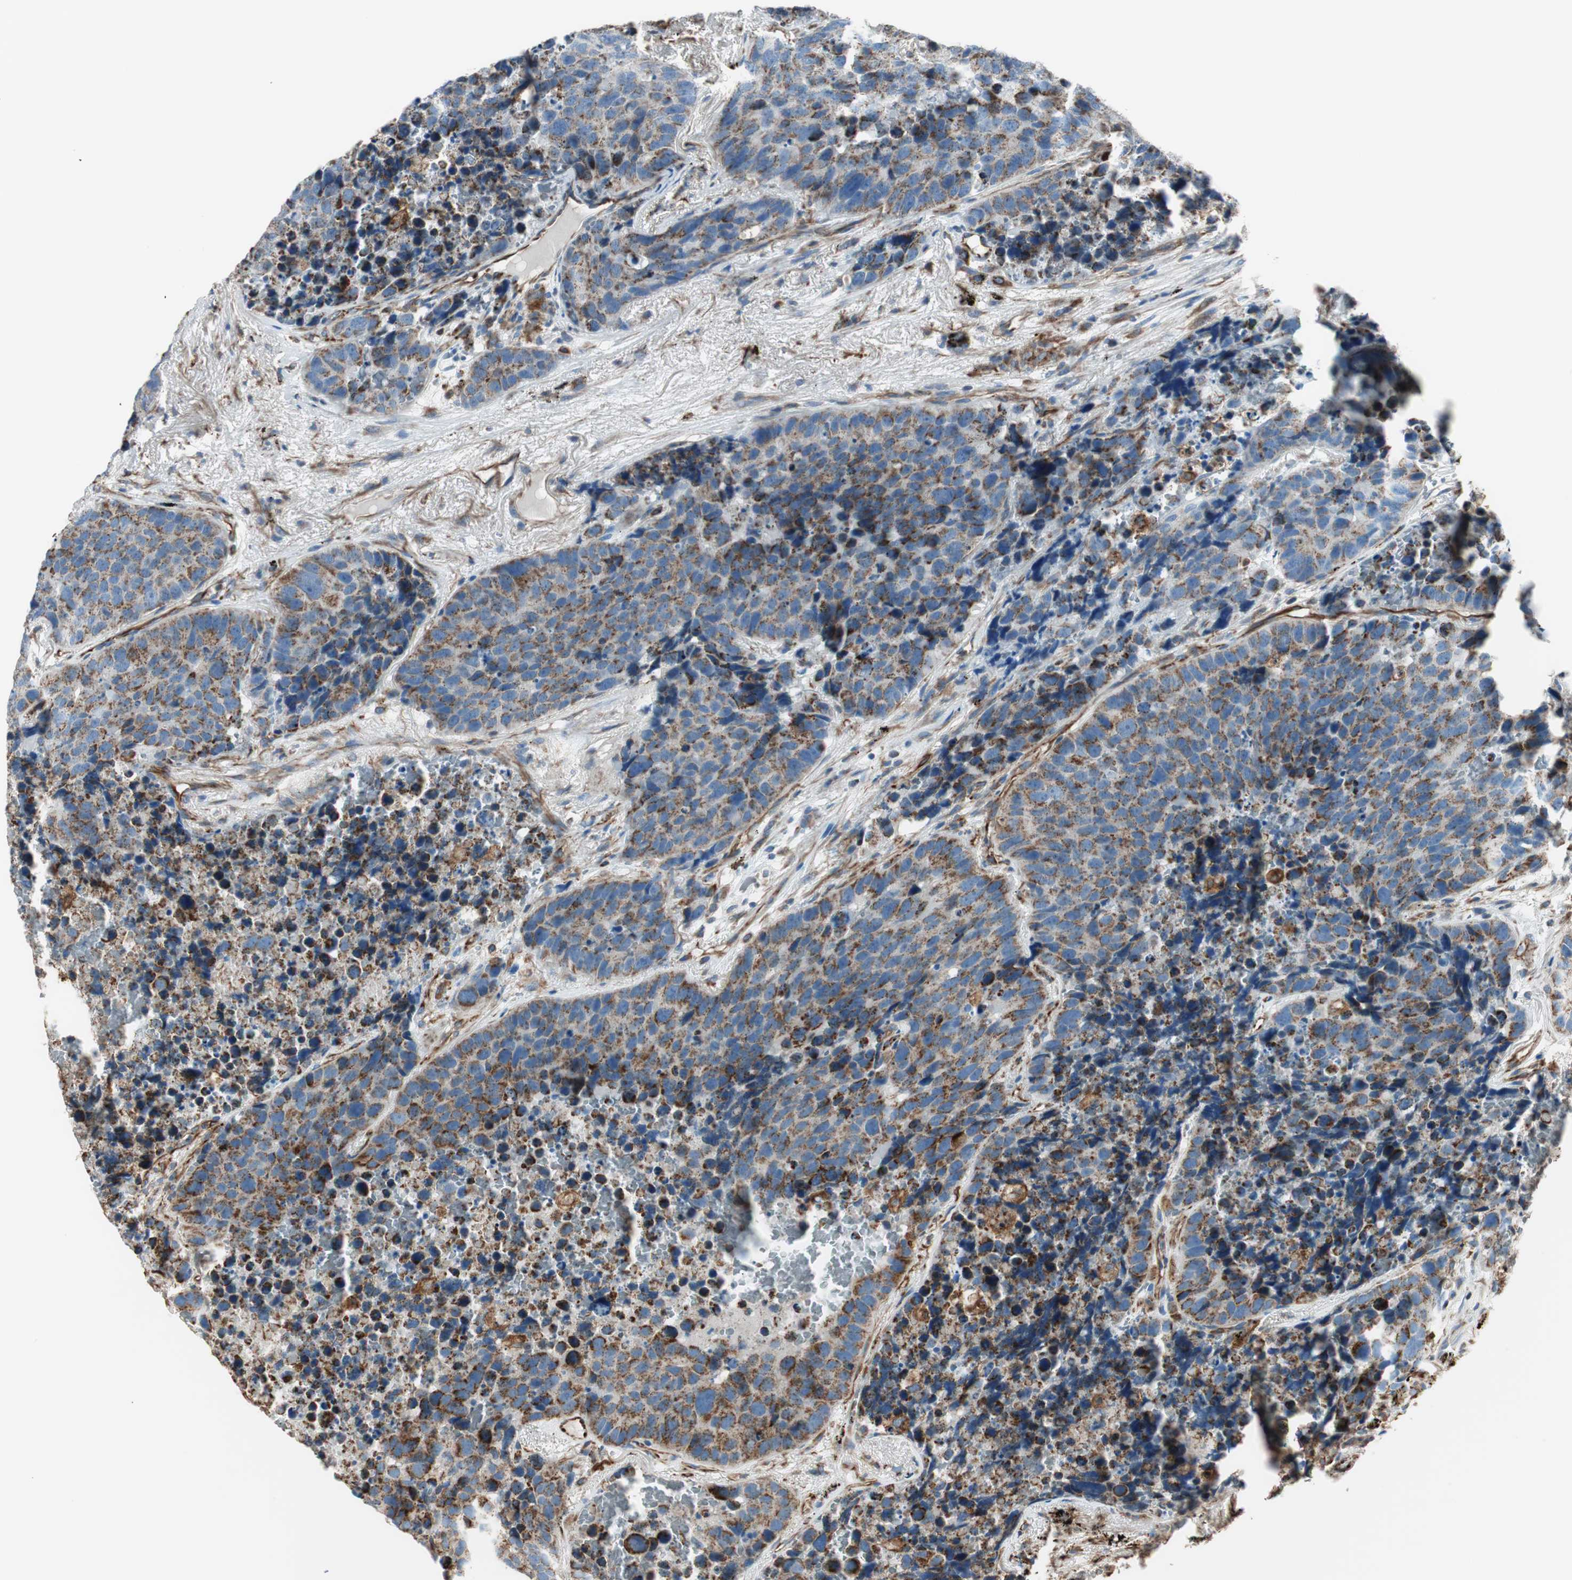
{"staining": {"intensity": "moderate", "quantity": ">75%", "location": "cytoplasmic/membranous"}, "tissue": "carcinoid", "cell_type": "Tumor cells", "image_type": "cancer", "snomed": [{"axis": "morphology", "description": "Carcinoid, malignant, NOS"}, {"axis": "topography", "description": "Lung"}], "caption": "The micrograph demonstrates immunohistochemical staining of carcinoid. There is moderate cytoplasmic/membranous positivity is identified in about >75% of tumor cells.", "gene": "SRCIN1", "patient": {"sex": "male", "age": 60}}